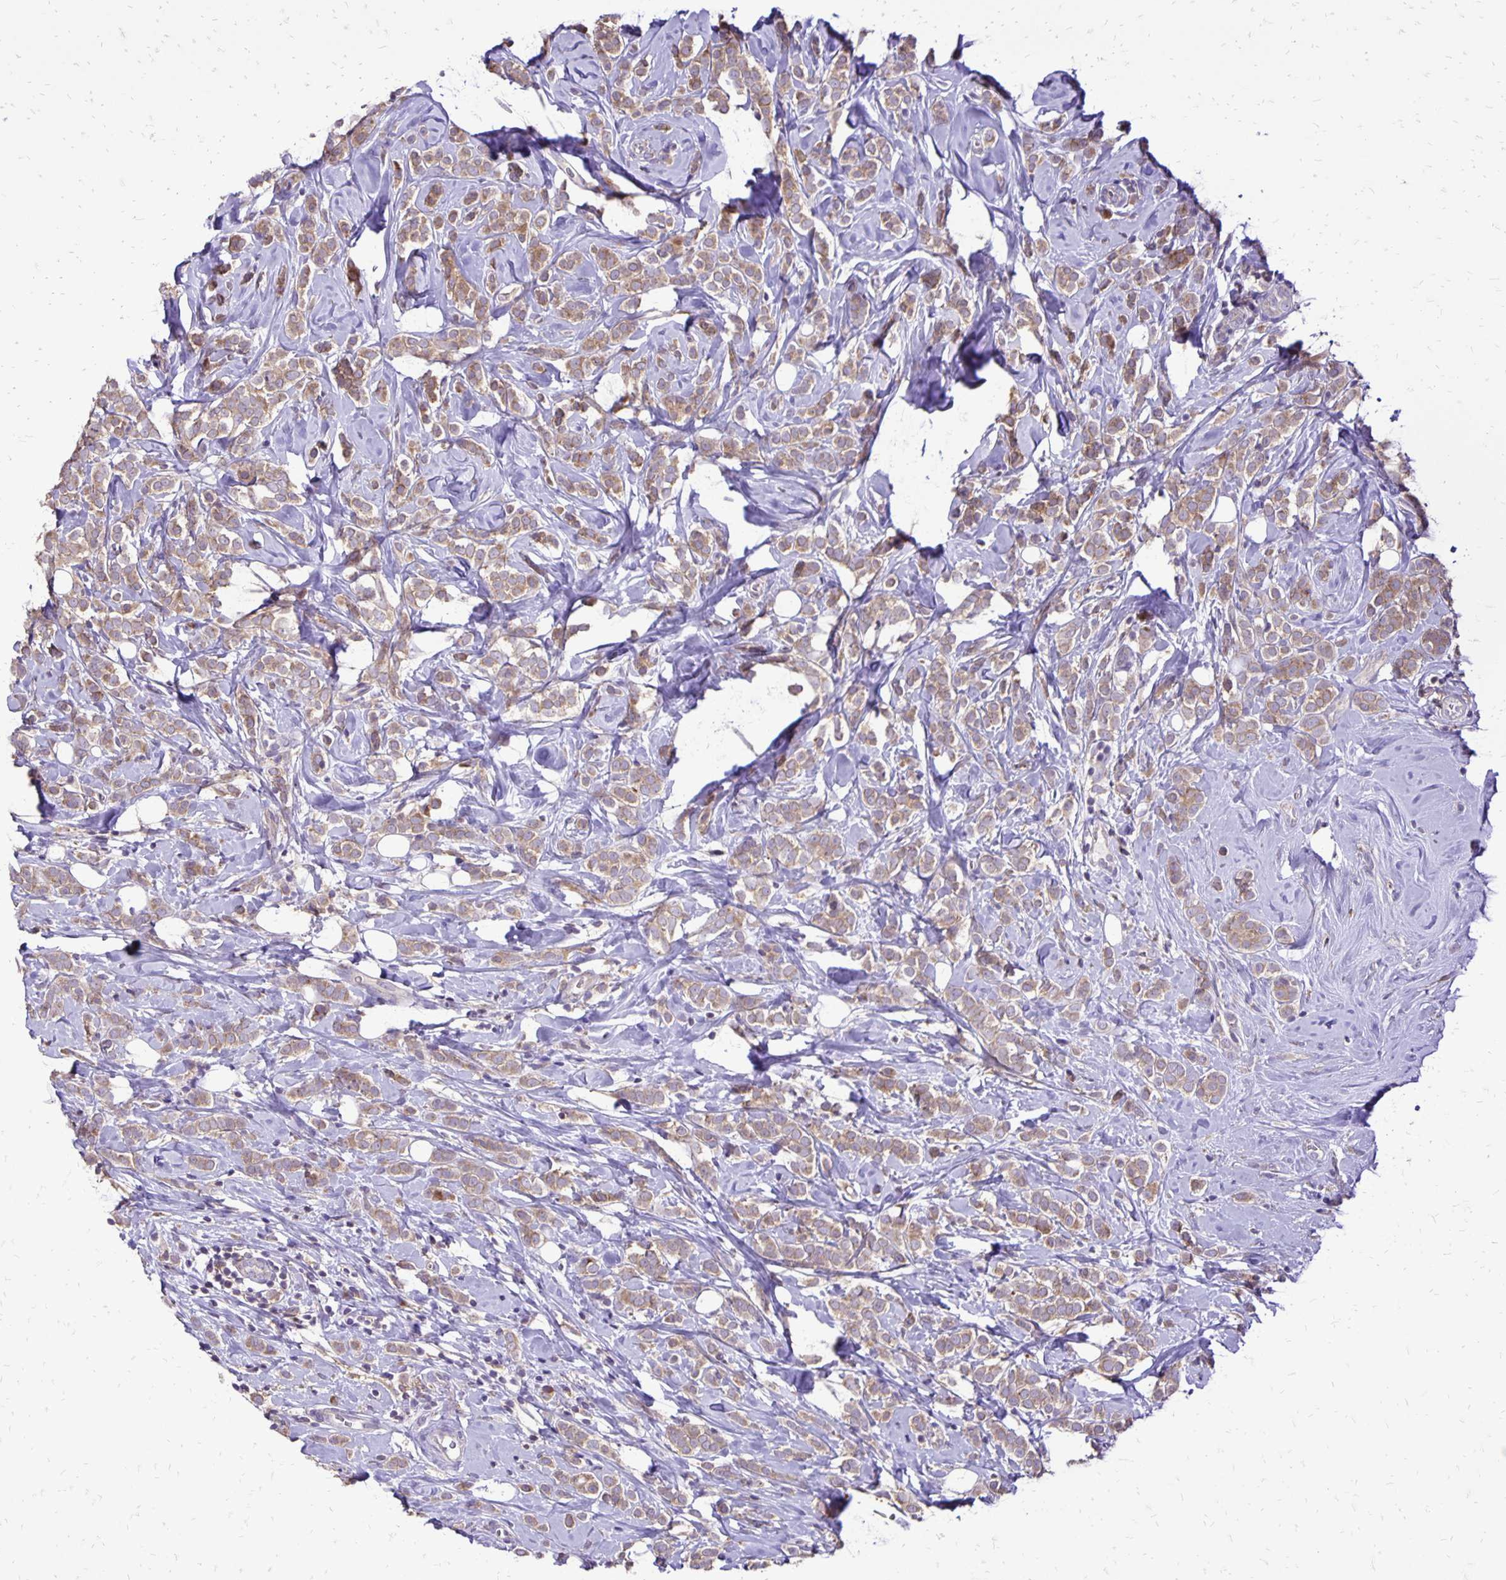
{"staining": {"intensity": "weak", "quantity": ">75%", "location": "cytoplasmic/membranous"}, "tissue": "breast cancer", "cell_type": "Tumor cells", "image_type": "cancer", "snomed": [{"axis": "morphology", "description": "Lobular carcinoma"}, {"axis": "topography", "description": "Breast"}], "caption": "High-power microscopy captured an immunohistochemistry (IHC) photomicrograph of lobular carcinoma (breast), revealing weak cytoplasmic/membranous staining in approximately >75% of tumor cells.", "gene": "EIF5A", "patient": {"sex": "female", "age": 49}}